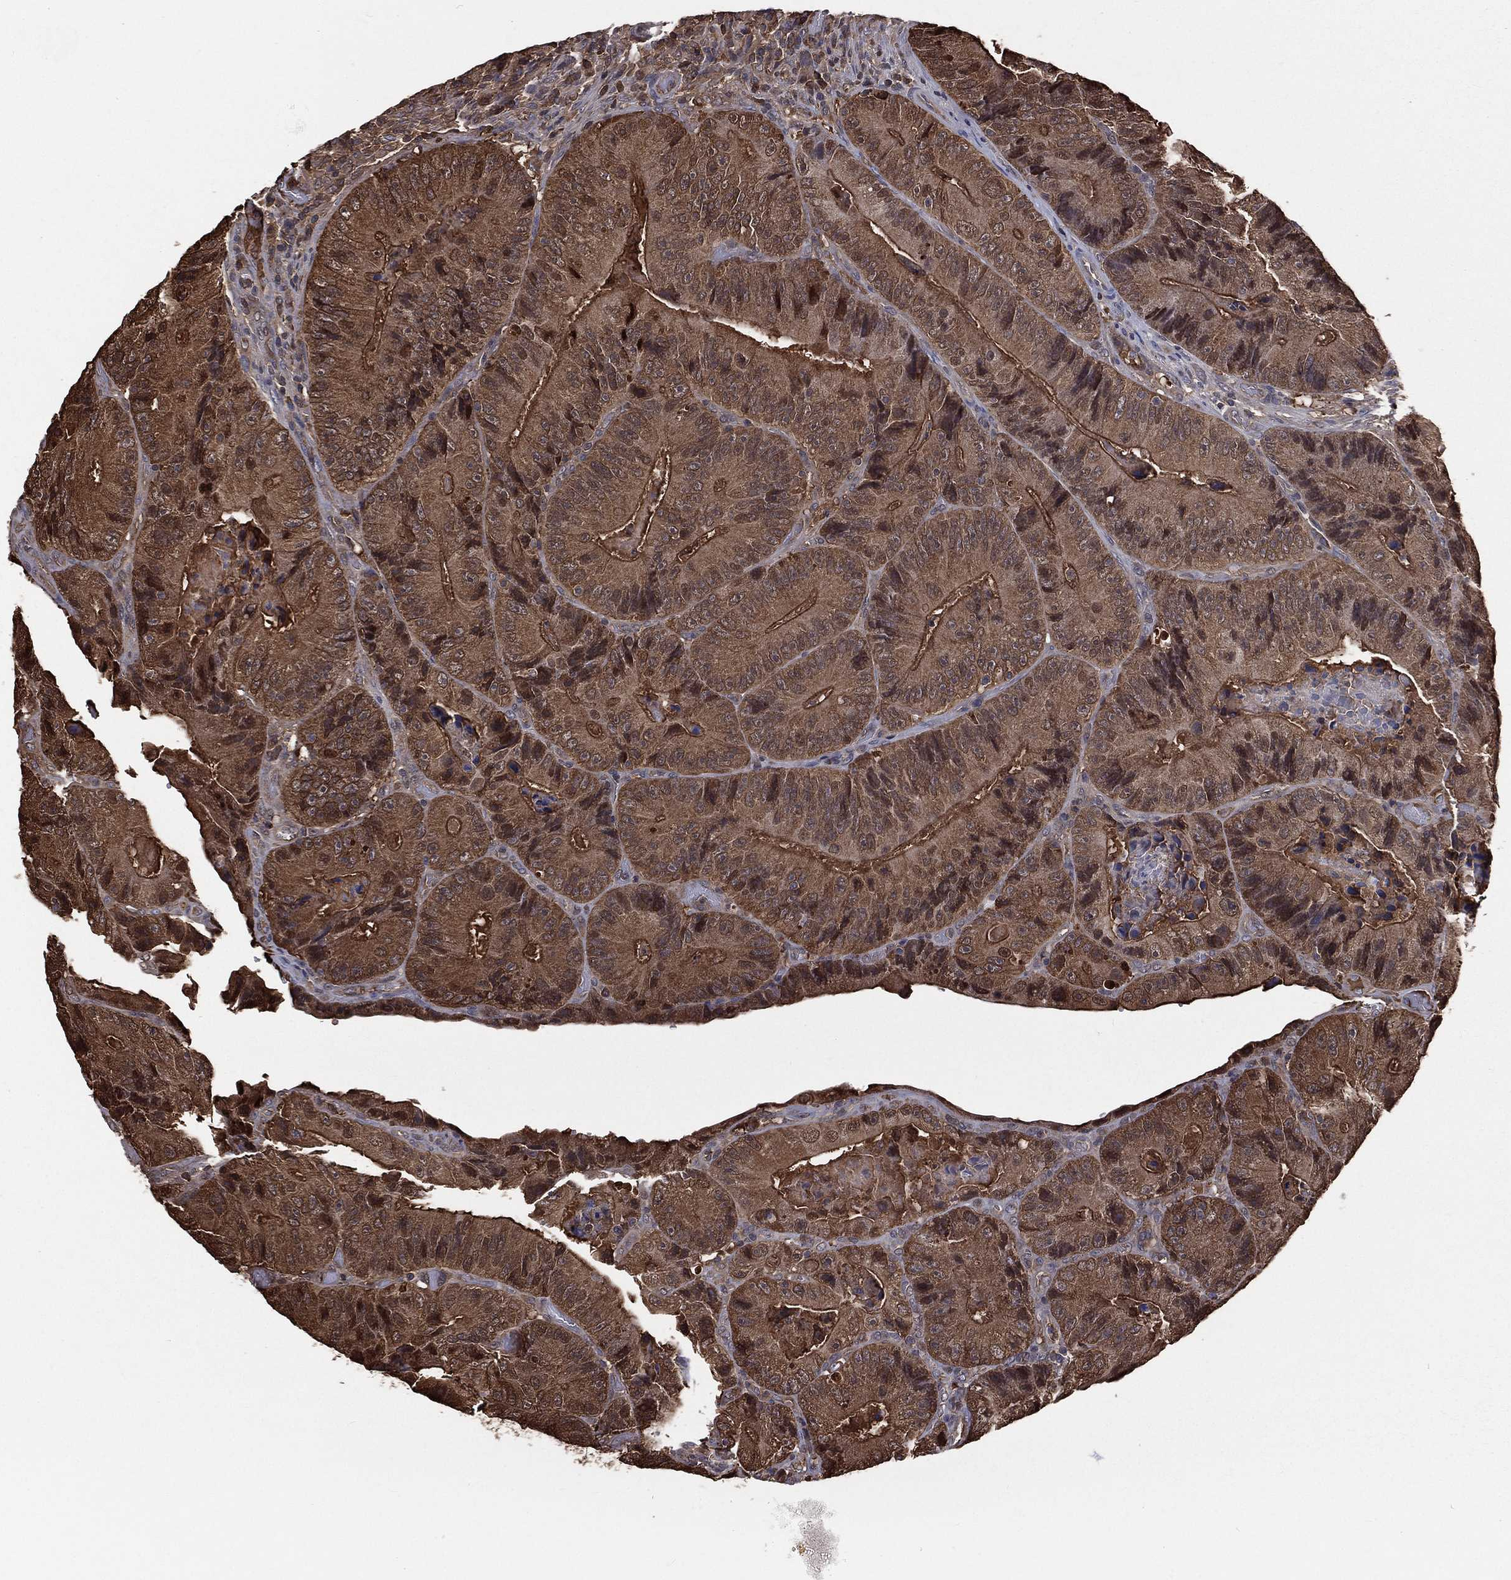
{"staining": {"intensity": "strong", "quantity": ">75%", "location": "cytoplasmic/membranous"}, "tissue": "colorectal cancer", "cell_type": "Tumor cells", "image_type": "cancer", "snomed": [{"axis": "morphology", "description": "Adenocarcinoma, NOS"}, {"axis": "topography", "description": "Colon"}], "caption": "Immunohistochemical staining of colorectal cancer exhibits strong cytoplasmic/membranous protein expression in about >75% of tumor cells.", "gene": "TBC1D2", "patient": {"sex": "female", "age": 86}}